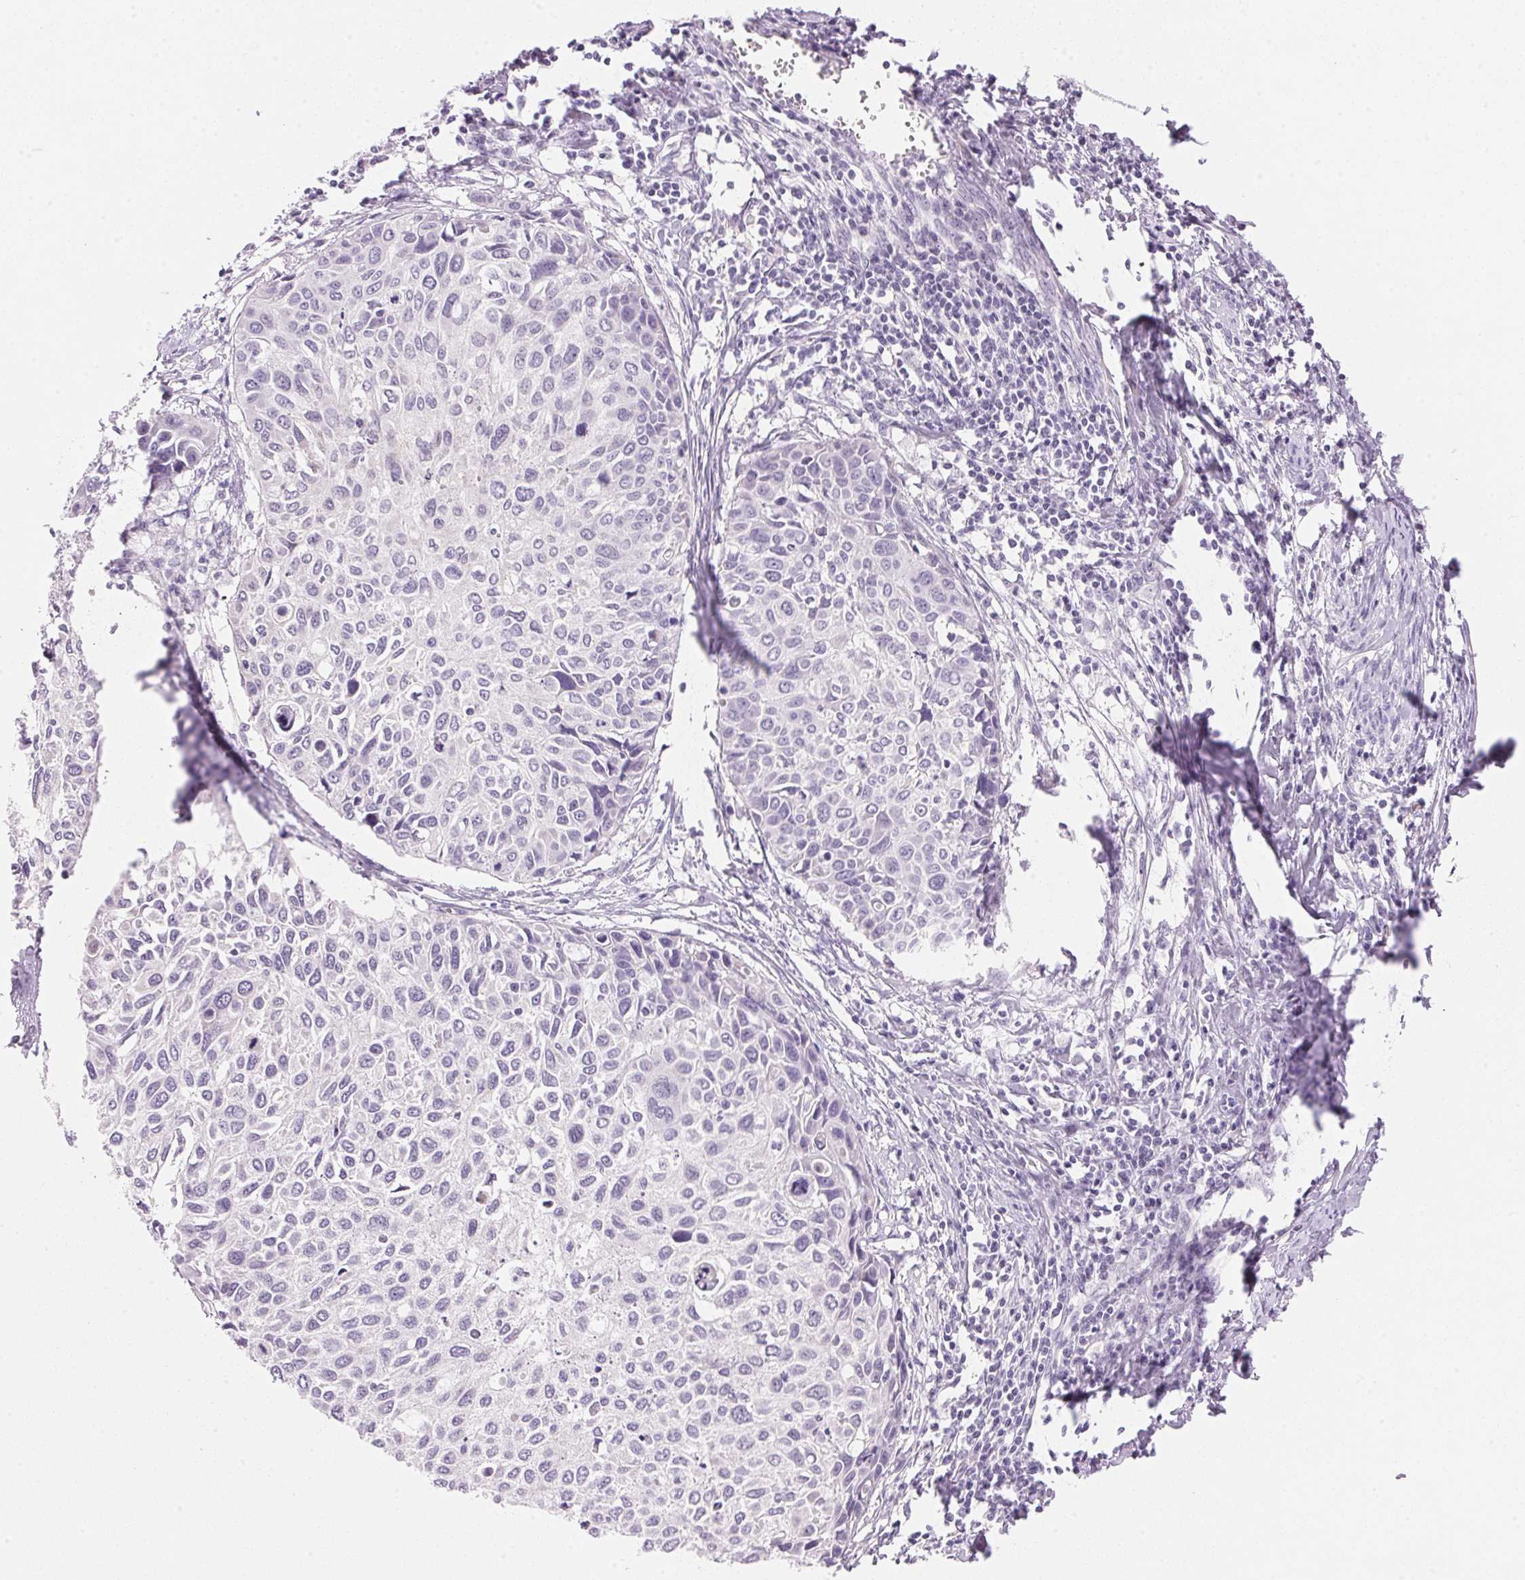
{"staining": {"intensity": "negative", "quantity": "none", "location": "none"}, "tissue": "cervical cancer", "cell_type": "Tumor cells", "image_type": "cancer", "snomed": [{"axis": "morphology", "description": "Squamous cell carcinoma, NOS"}, {"axis": "topography", "description": "Cervix"}], "caption": "This is an IHC histopathology image of cervical cancer. There is no expression in tumor cells.", "gene": "CYP11B1", "patient": {"sex": "female", "age": 50}}